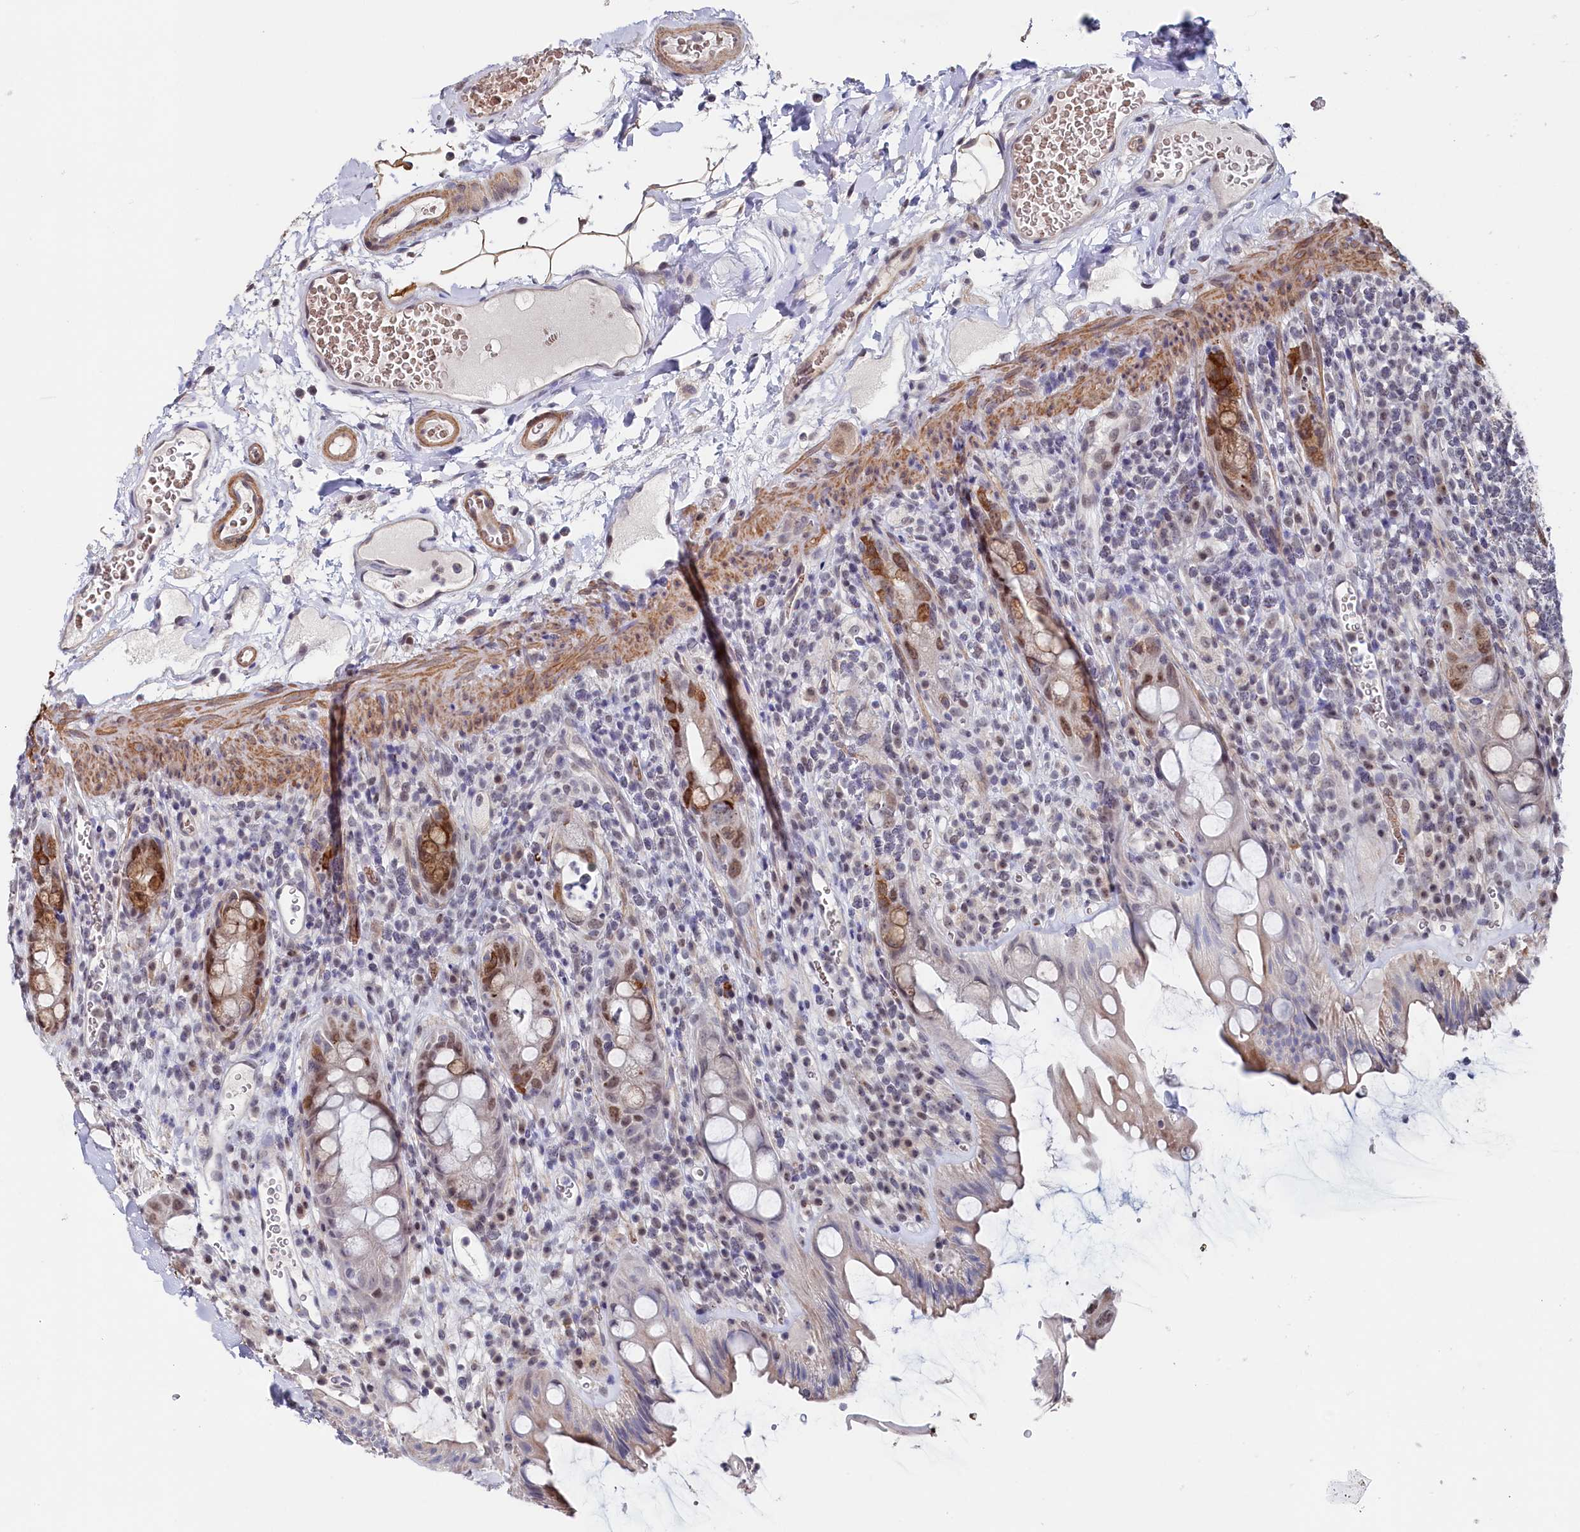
{"staining": {"intensity": "moderate", "quantity": "<25%", "location": "cytoplasmic/membranous,nuclear"}, "tissue": "rectum", "cell_type": "Glandular cells", "image_type": "normal", "snomed": [{"axis": "morphology", "description": "Normal tissue, NOS"}, {"axis": "topography", "description": "Rectum"}], "caption": "Glandular cells reveal low levels of moderate cytoplasmic/membranous,nuclear staining in approximately <25% of cells in normal rectum.", "gene": "TIGD4", "patient": {"sex": "female", "age": 57}}